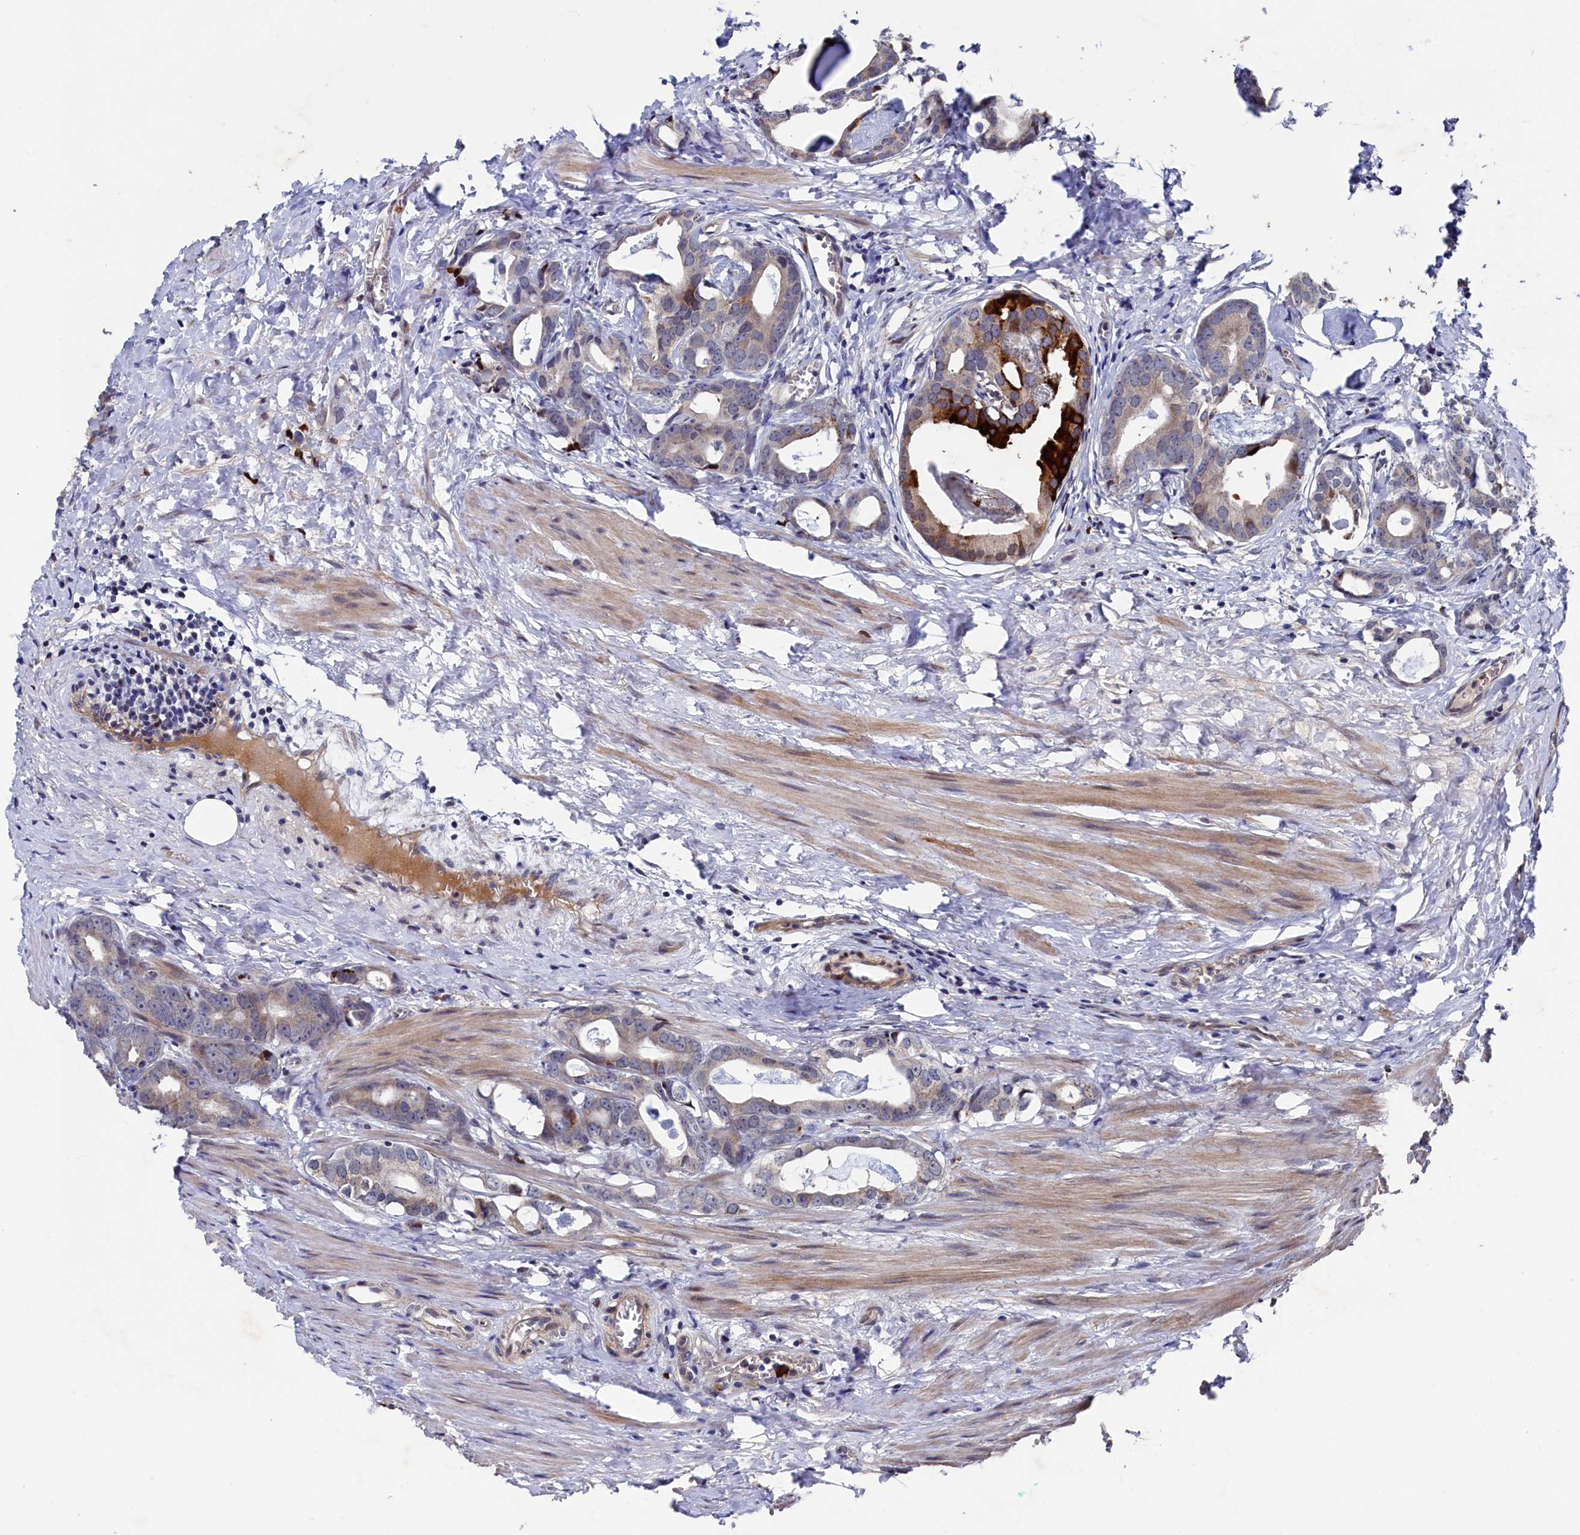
{"staining": {"intensity": "strong", "quantity": "<25%", "location": "cytoplasmic/membranous"}, "tissue": "prostate cancer", "cell_type": "Tumor cells", "image_type": "cancer", "snomed": [{"axis": "morphology", "description": "Adenocarcinoma, Low grade"}, {"axis": "topography", "description": "Prostate"}], "caption": "IHC of low-grade adenocarcinoma (prostate) reveals medium levels of strong cytoplasmic/membranous expression in approximately <25% of tumor cells.", "gene": "ZNF891", "patient": {"sex": "male", "age": 71}}